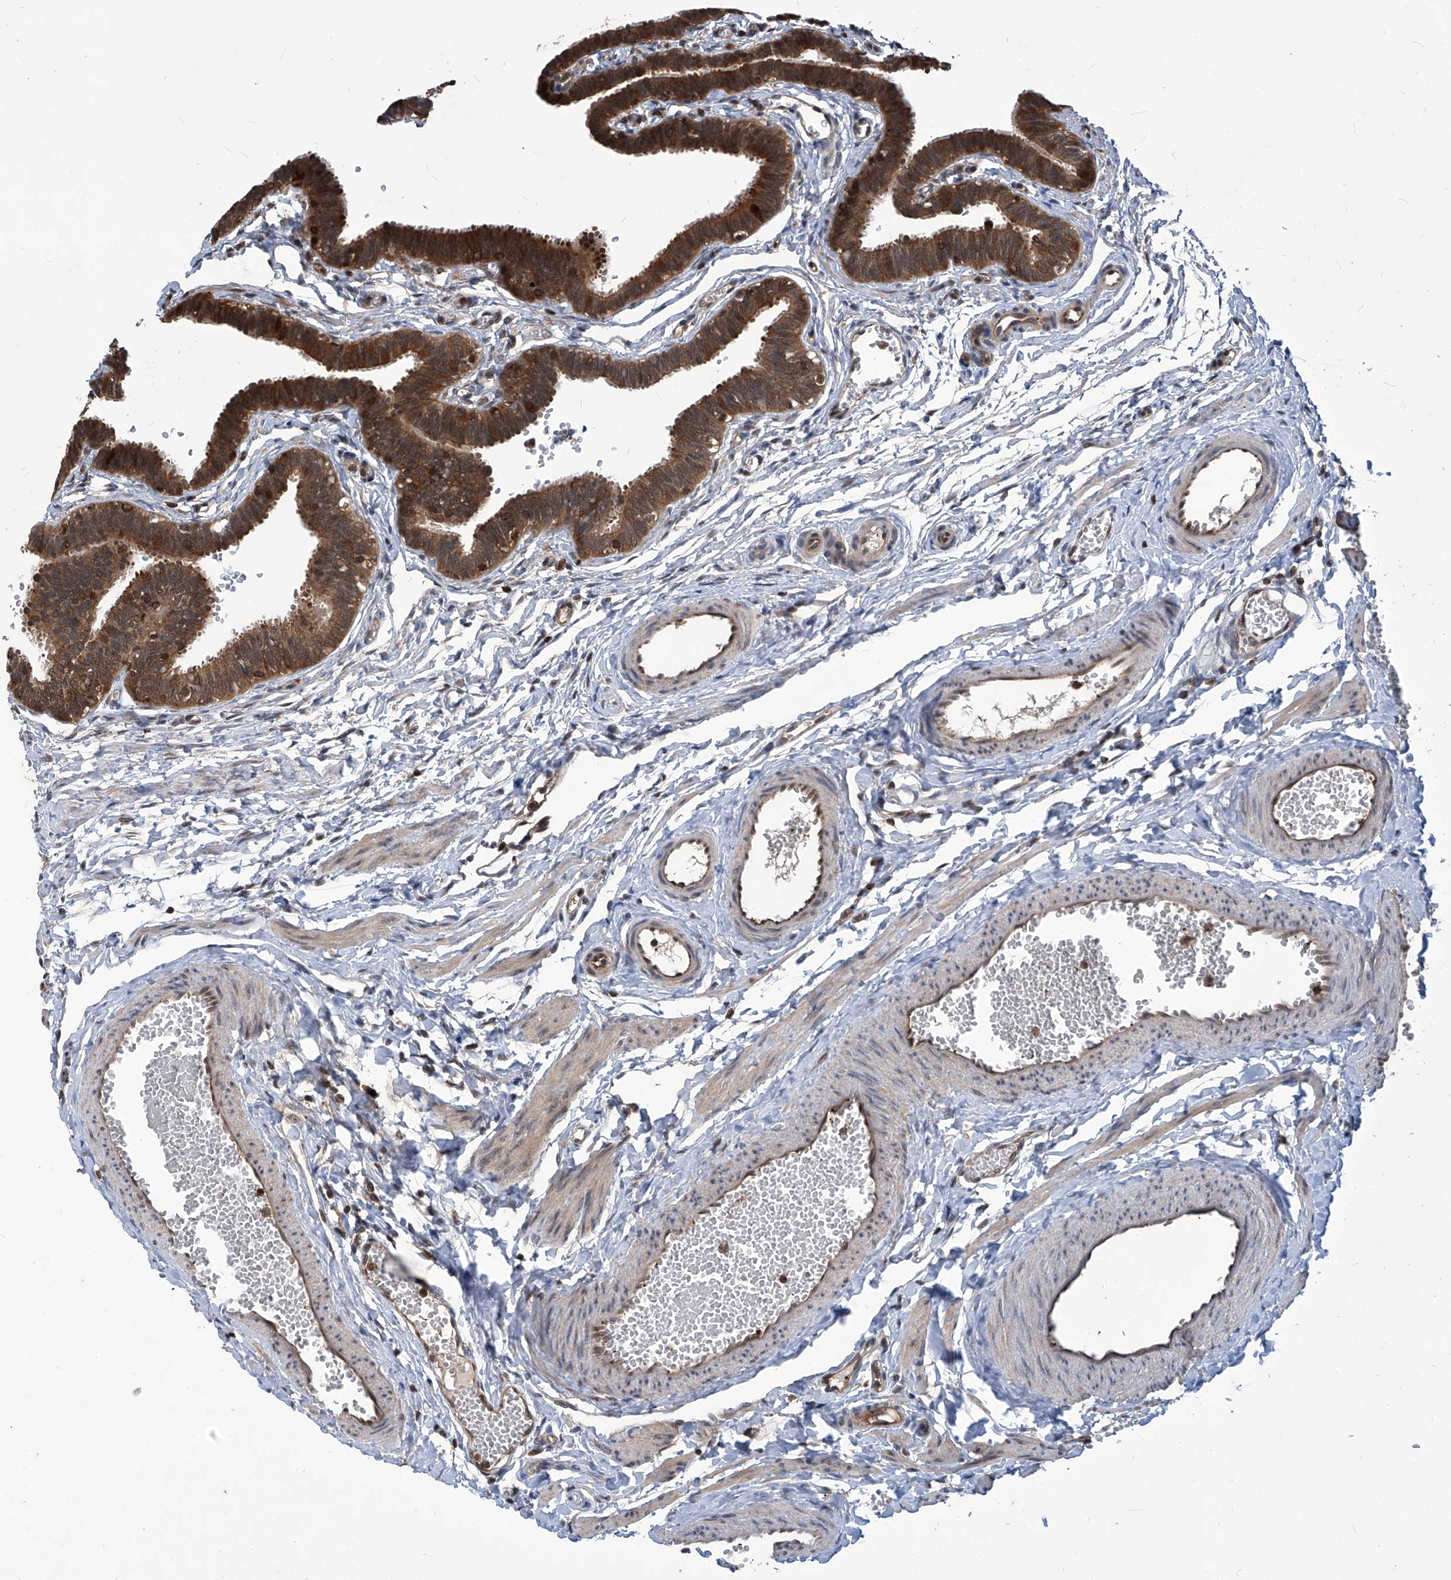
{"staining": {"intensity": "strong", "quantity": ">75%", "location": "cytoplasmic/membranous,nuclear"}, "tissue": "fallopian tube", "cell_type": "Glandular cells", "image_type": "normal", "snomed": [{"axis": "morphology", "description": "Normal tissue, NOS"}, {"axis": "topography", "description": "Fallopian tube"}, {"axis": "topography", "description": "Ovary"}], "caption": "Protein analysis of benign fallopian tube displays strong cytoplasmic/membranous,nuclear positivity in approximately >75% of glandular cells.", "gene": "PSMB1", "patient": {"sex": "female", "age": 23}}